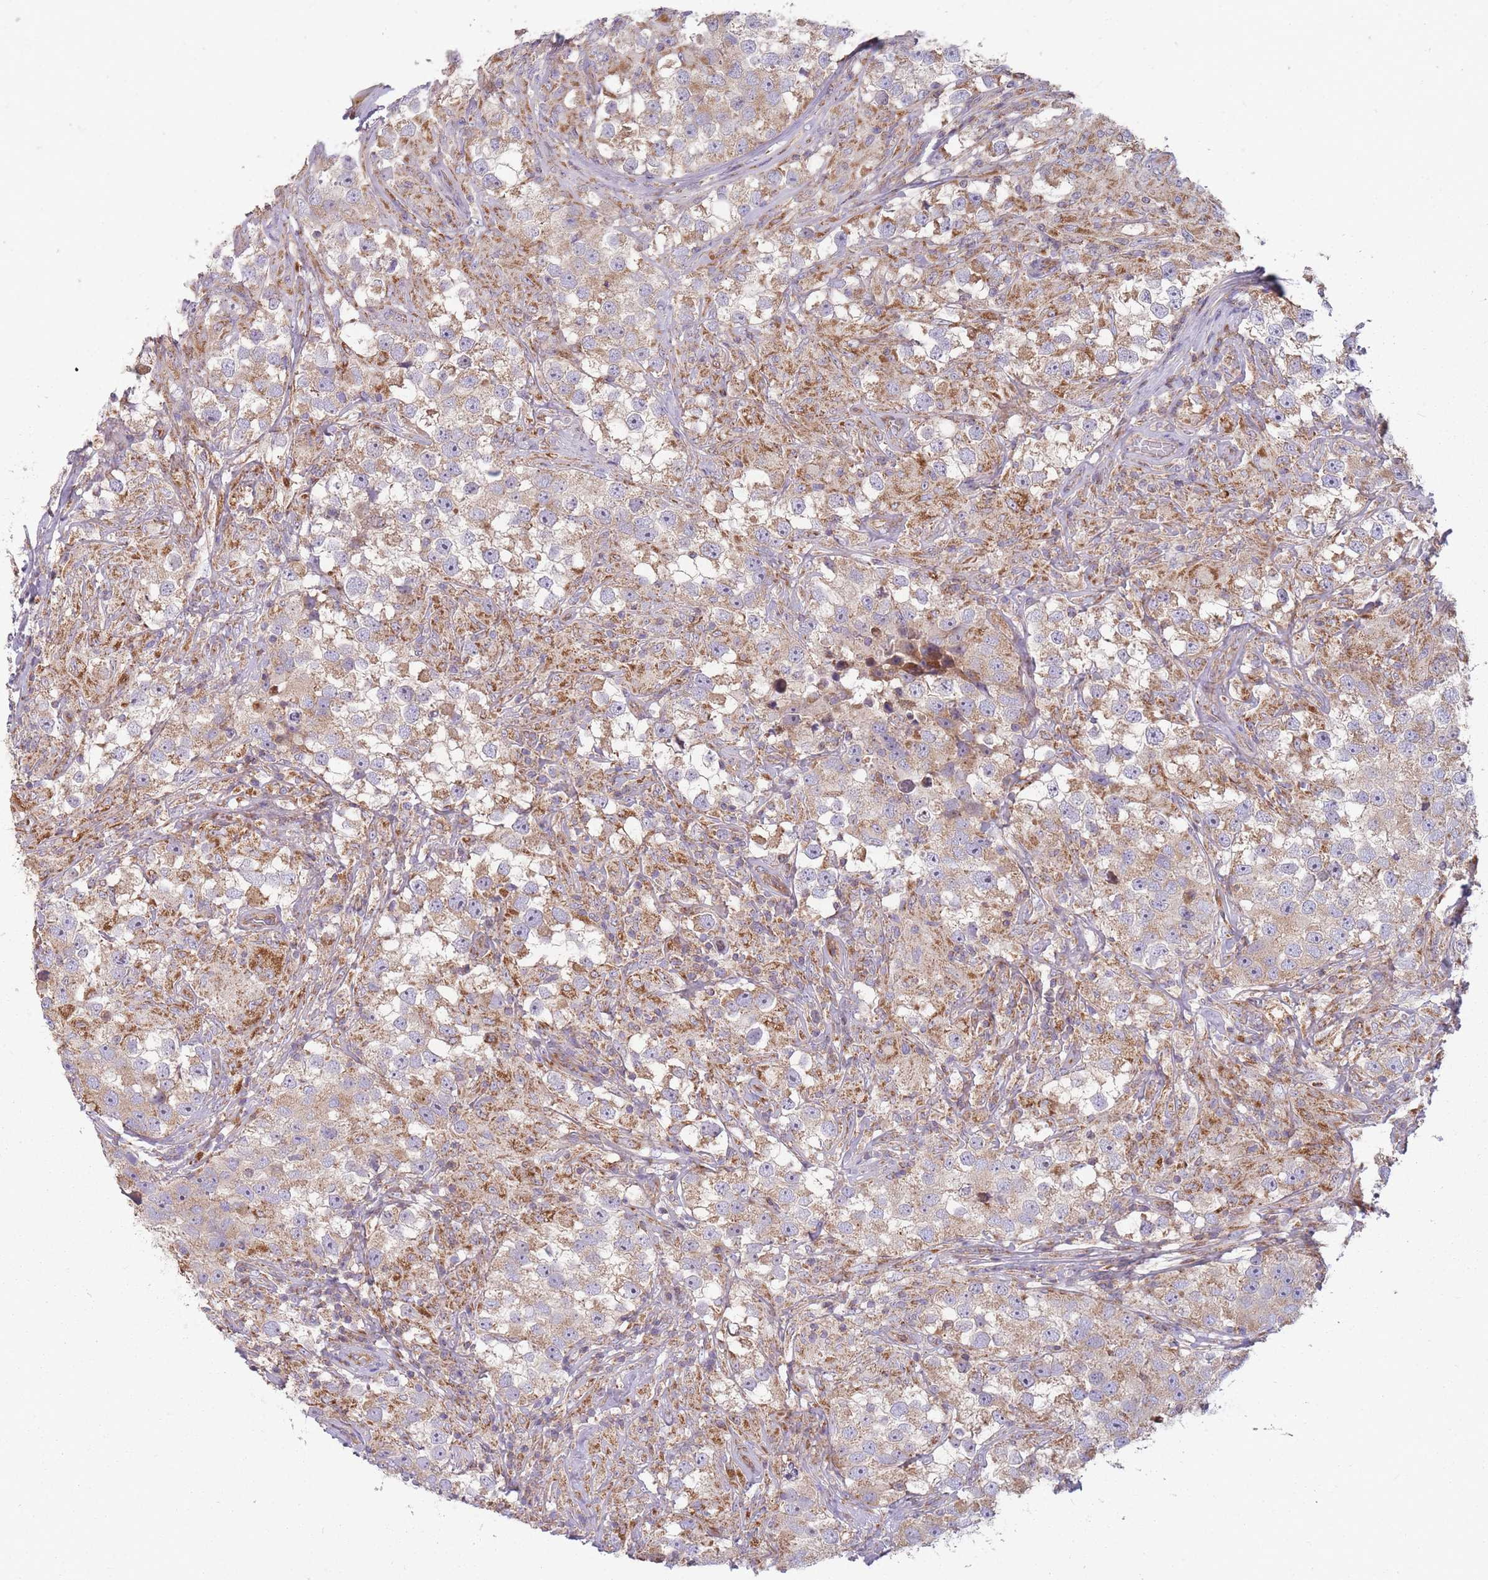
{"staining": {"intensity": "weak", "quantity": "25%-75%", "location": "cytoplasmic/membranous"}, "tissue": "testis cancer", "cell_type": "Tumor cells", "image_type": "cancer", "snomed": [{"axis": "morphology", "description": "Seminoma, NOS"}, {"axis": "topography", "description": "Testis"}], "caption": "High-magnification brightfield microscopy of testis seminoma stained with DAB (brown) and counterstained with hematoxylin (blue). tumor cells exhibit weak cytoplasmic/membranous expression is appreciated in about25%-75% of cells.", "gene": "NDUFA9", "patient": {"sex": "male", "age": 46}}